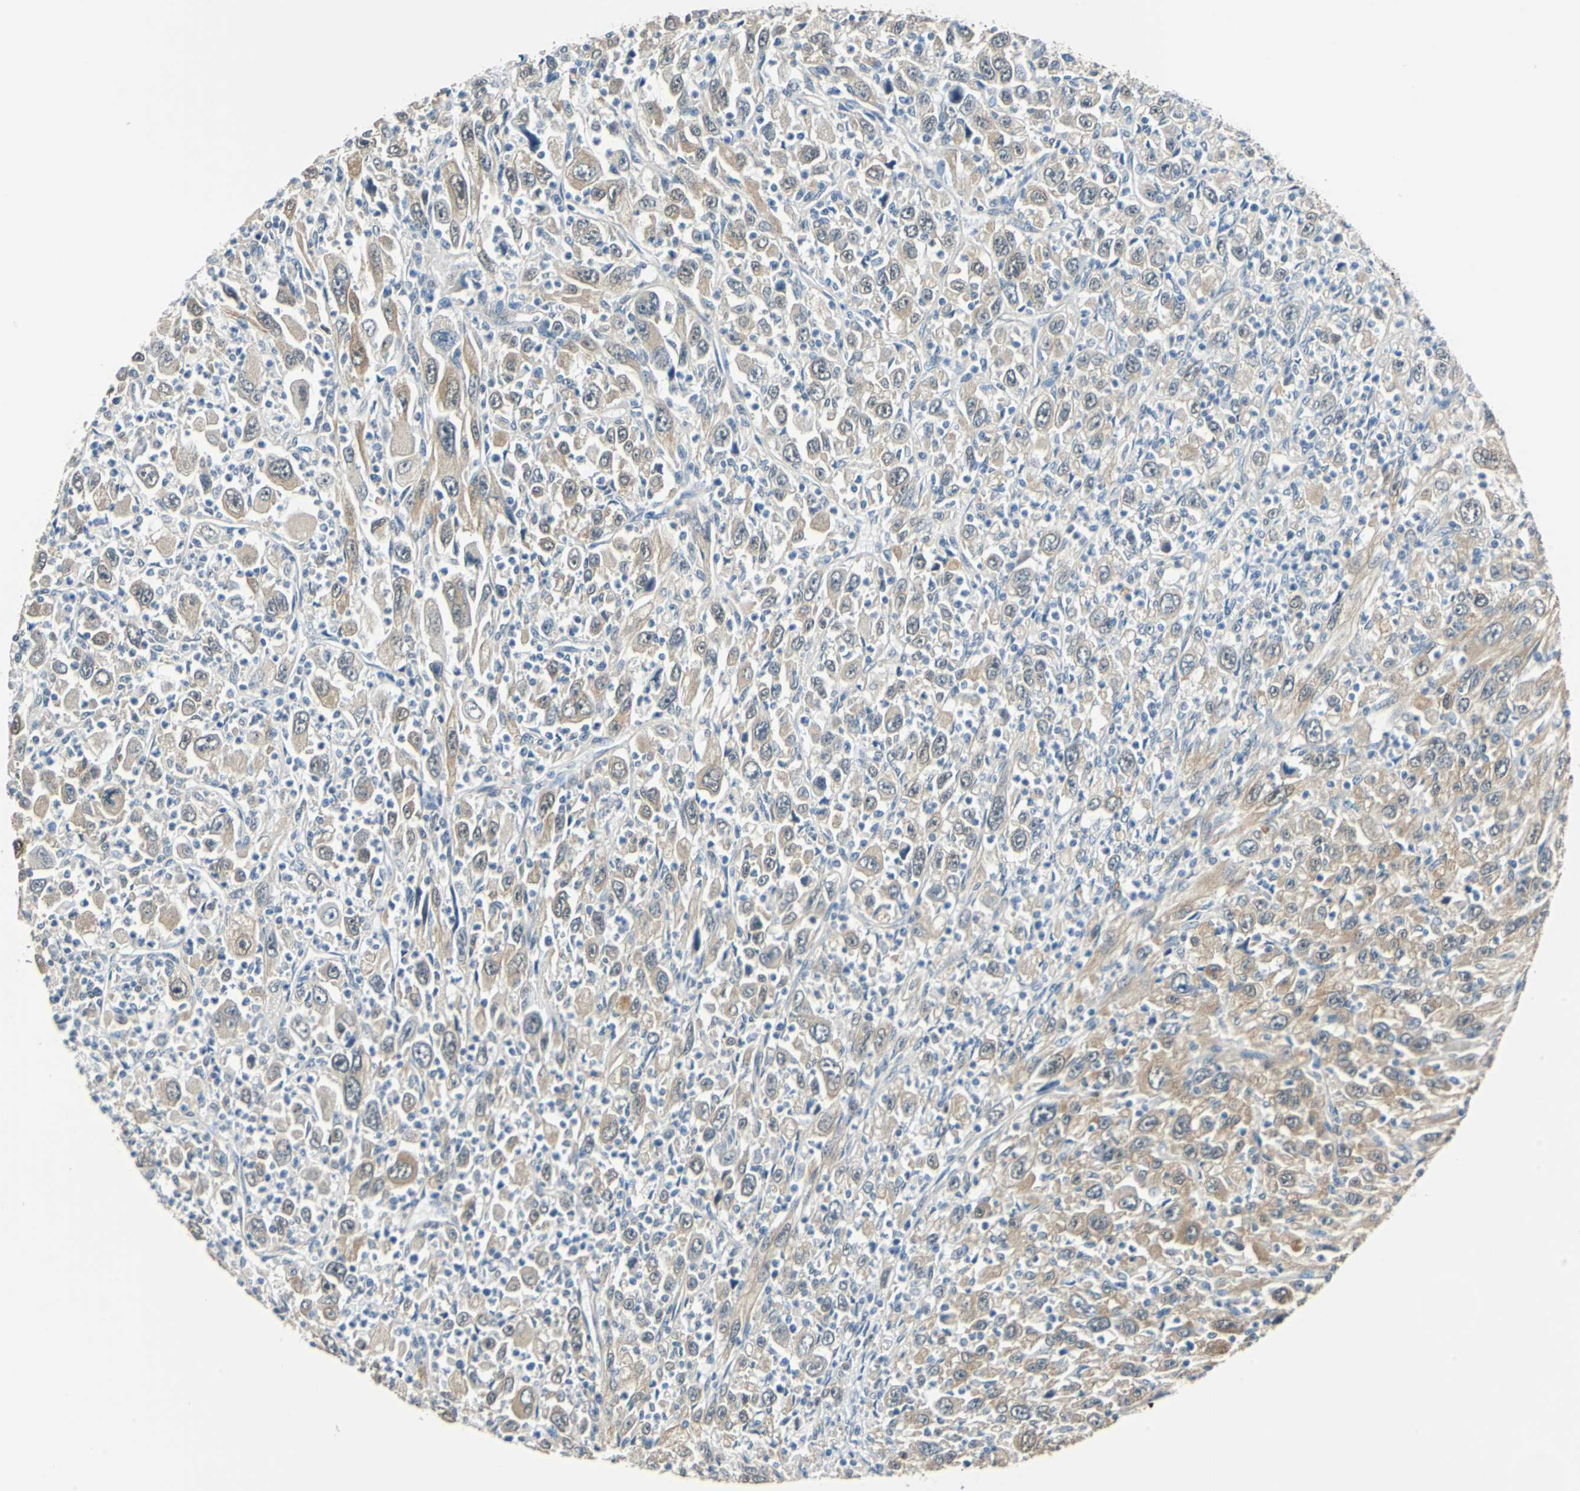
{"staining": {"intensity": "moderate", "quantity": ">75%", "location": "cytoplasmic/membranous"}, "tissue": "melanoma", "cell_type": "Tumor cells", "image_type": "cancer", "snomed": [{"axis": "morphology", "description": "Malignant melanoma, Metastatic site"}, {"axis": "topography", "description": "Skin"}], "caption": "DAB (3,3'-diaminobenzidine) immunohistochemical staining of malignant melanoma (metastatic site) demonstrates moderate cytoplasmic/membranous protein positivity in approximately >75% of tumor cells.", "gene": "FKBP4", "patient": {"sex": "female", "age": 56}}